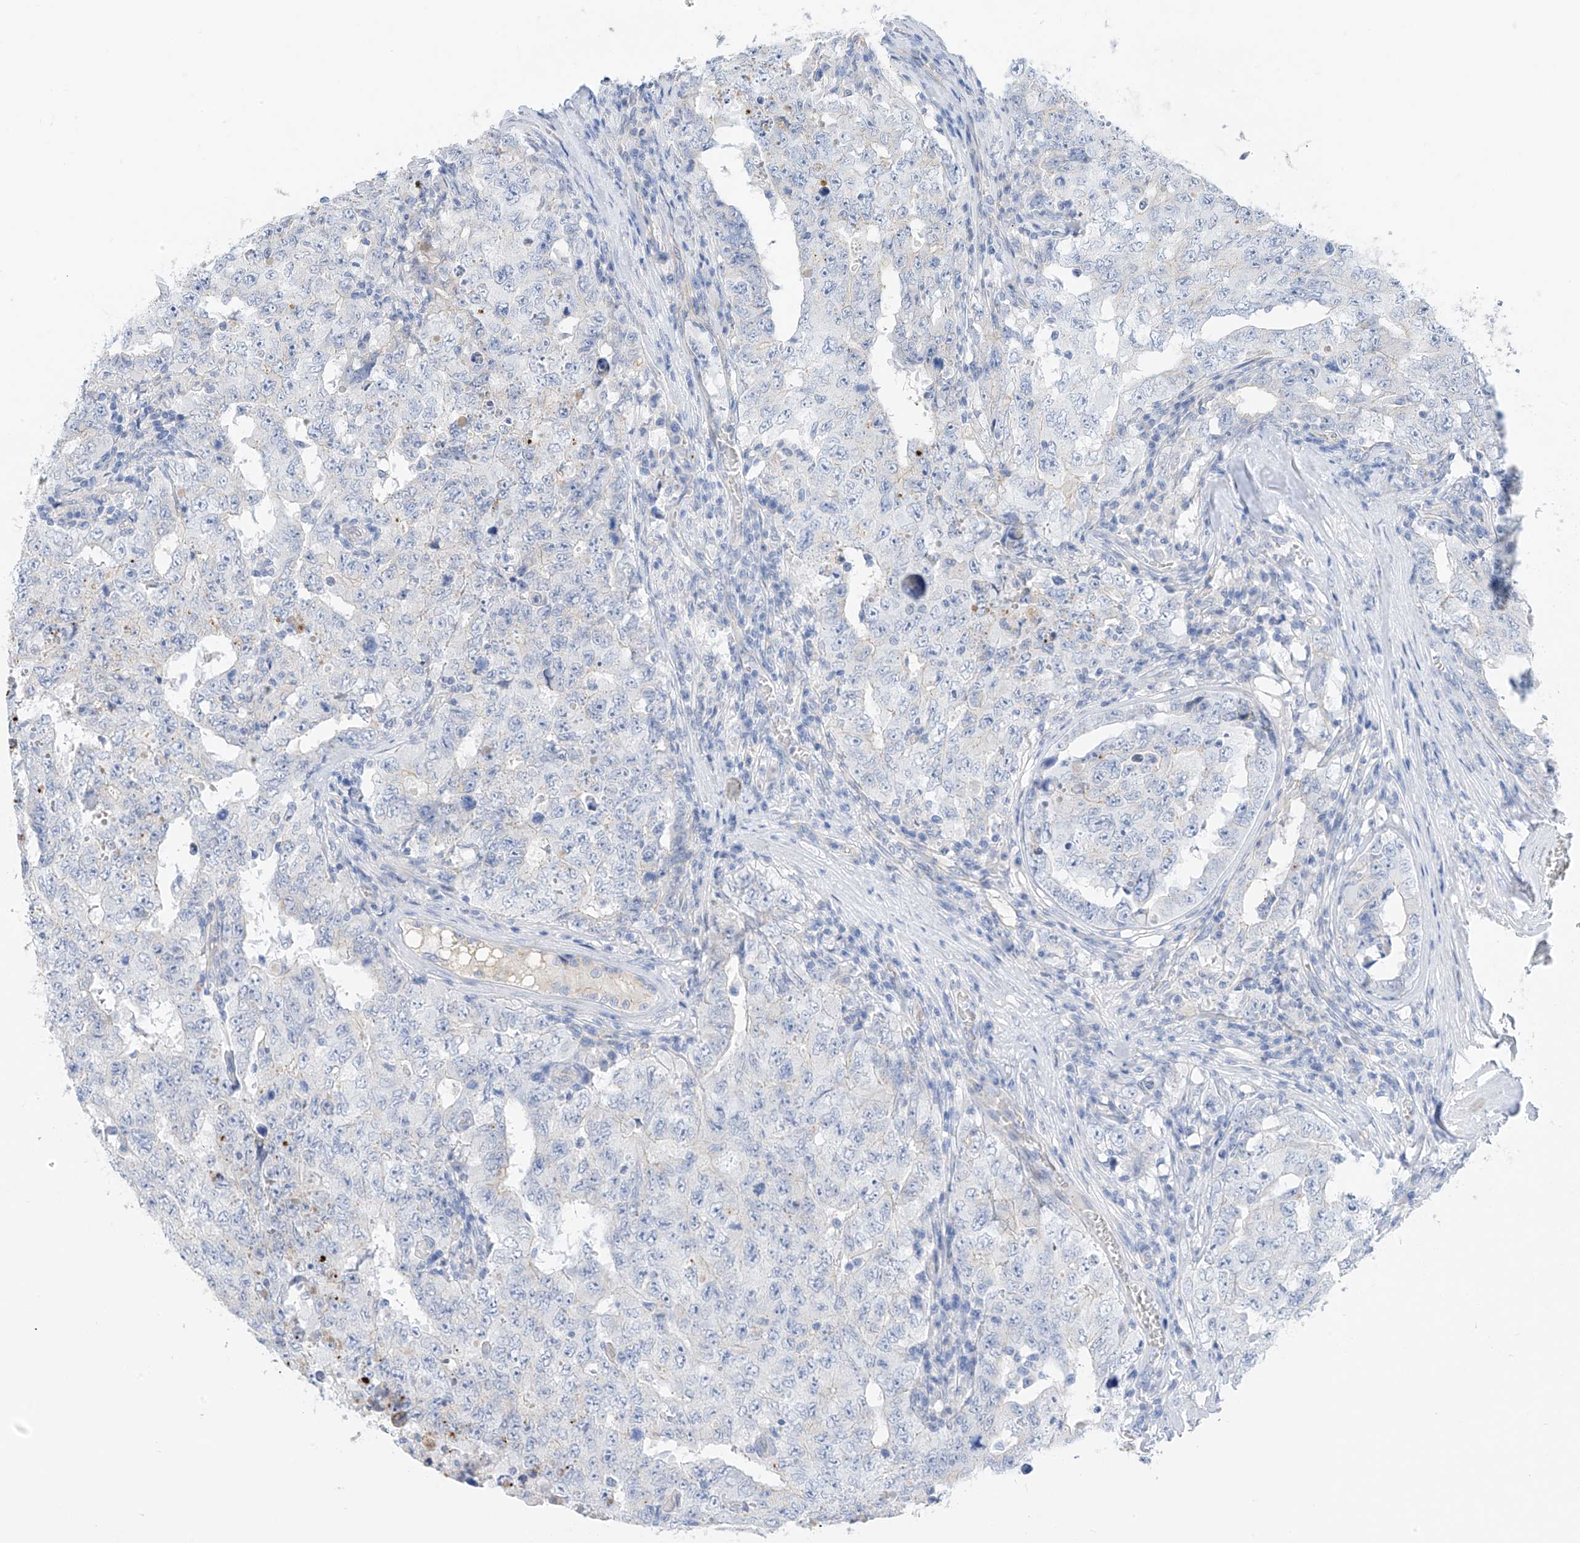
{"staining": {"intensity": "weak", "quantity": "<25%", "location": "cytoplasmic/membranous"}, "tissue": "testis cancer", "cell_type": "Tumor cells", "image_type": "cancer", "snomed": [{"axis": "morphology", "description": "Carcinoma, Embryonal, NOS"}, {"axis": "topography", "description": "Testis"}], "caption": "Testis embryonal carcinoma was stained to show a protein in brown. There is no significant staining in tumor cells. (Stains: DAB immunohistochemistry with hematoxylin counter stain, Microscopy: brightfield microscopy at high magnification).", "gene": "ITGA9", "patient": {"sex": "male", "age": 26}}